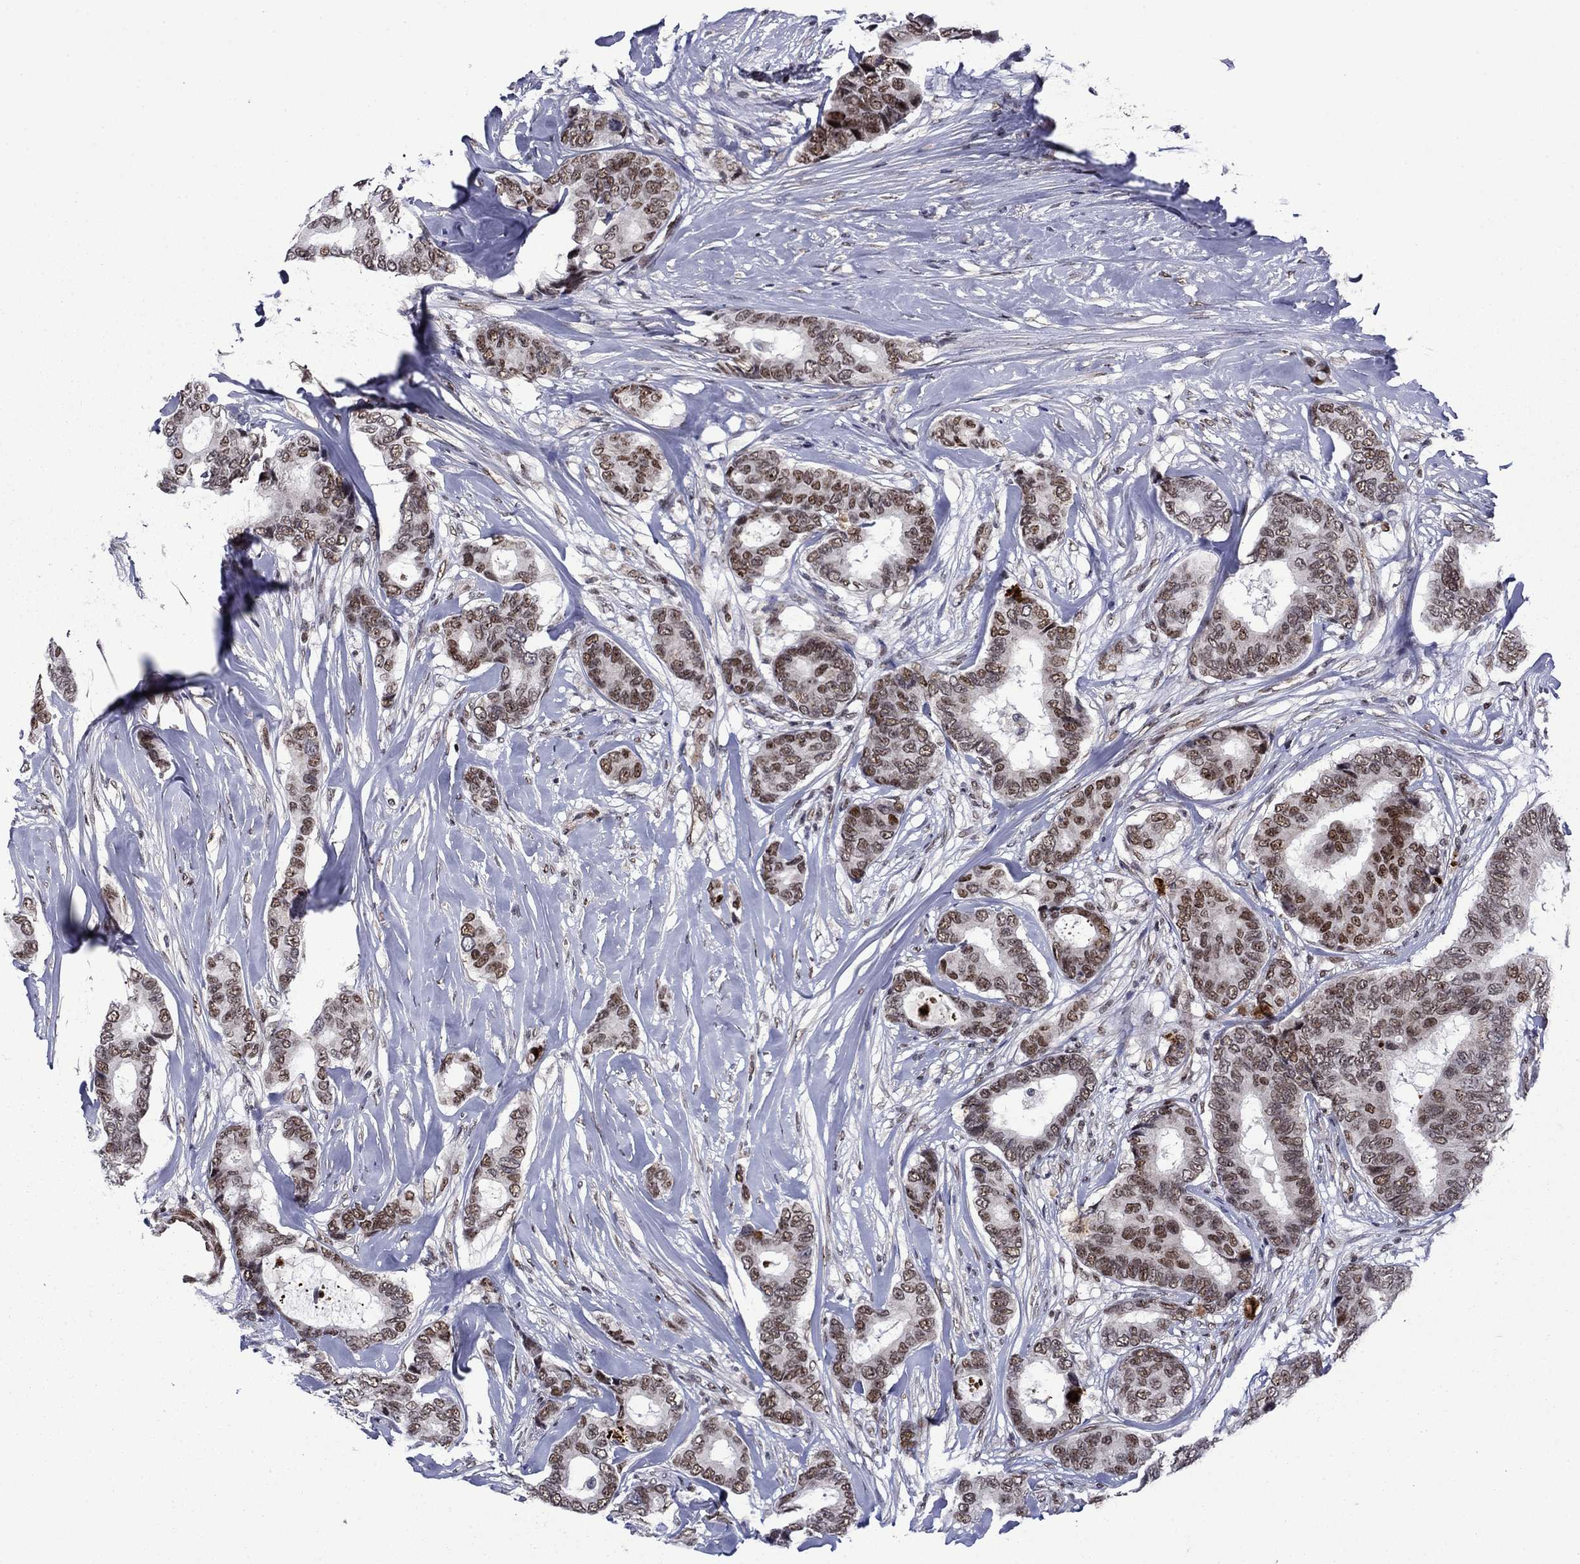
{"staining": {"intensity": "strong", "quantity": "25%-75%", "location": "nuclear"}, "tissue": "breast cancer", "cell_type": "Tumor cells", "image_type": "cancer", "snomed": [{"axis": "morphology", "description": "Duct carcinoma"}, {"axis": "topography", "description": "Breast"}], "caption": "Protein expression analysis of human breast cancer (infiltrating ductal carcinoma) reveals strong nuclear expression in approximately 25%-75% of tumor cells.", "gene": "SURF2", "patient": {"sex": "female", "age": 75}}